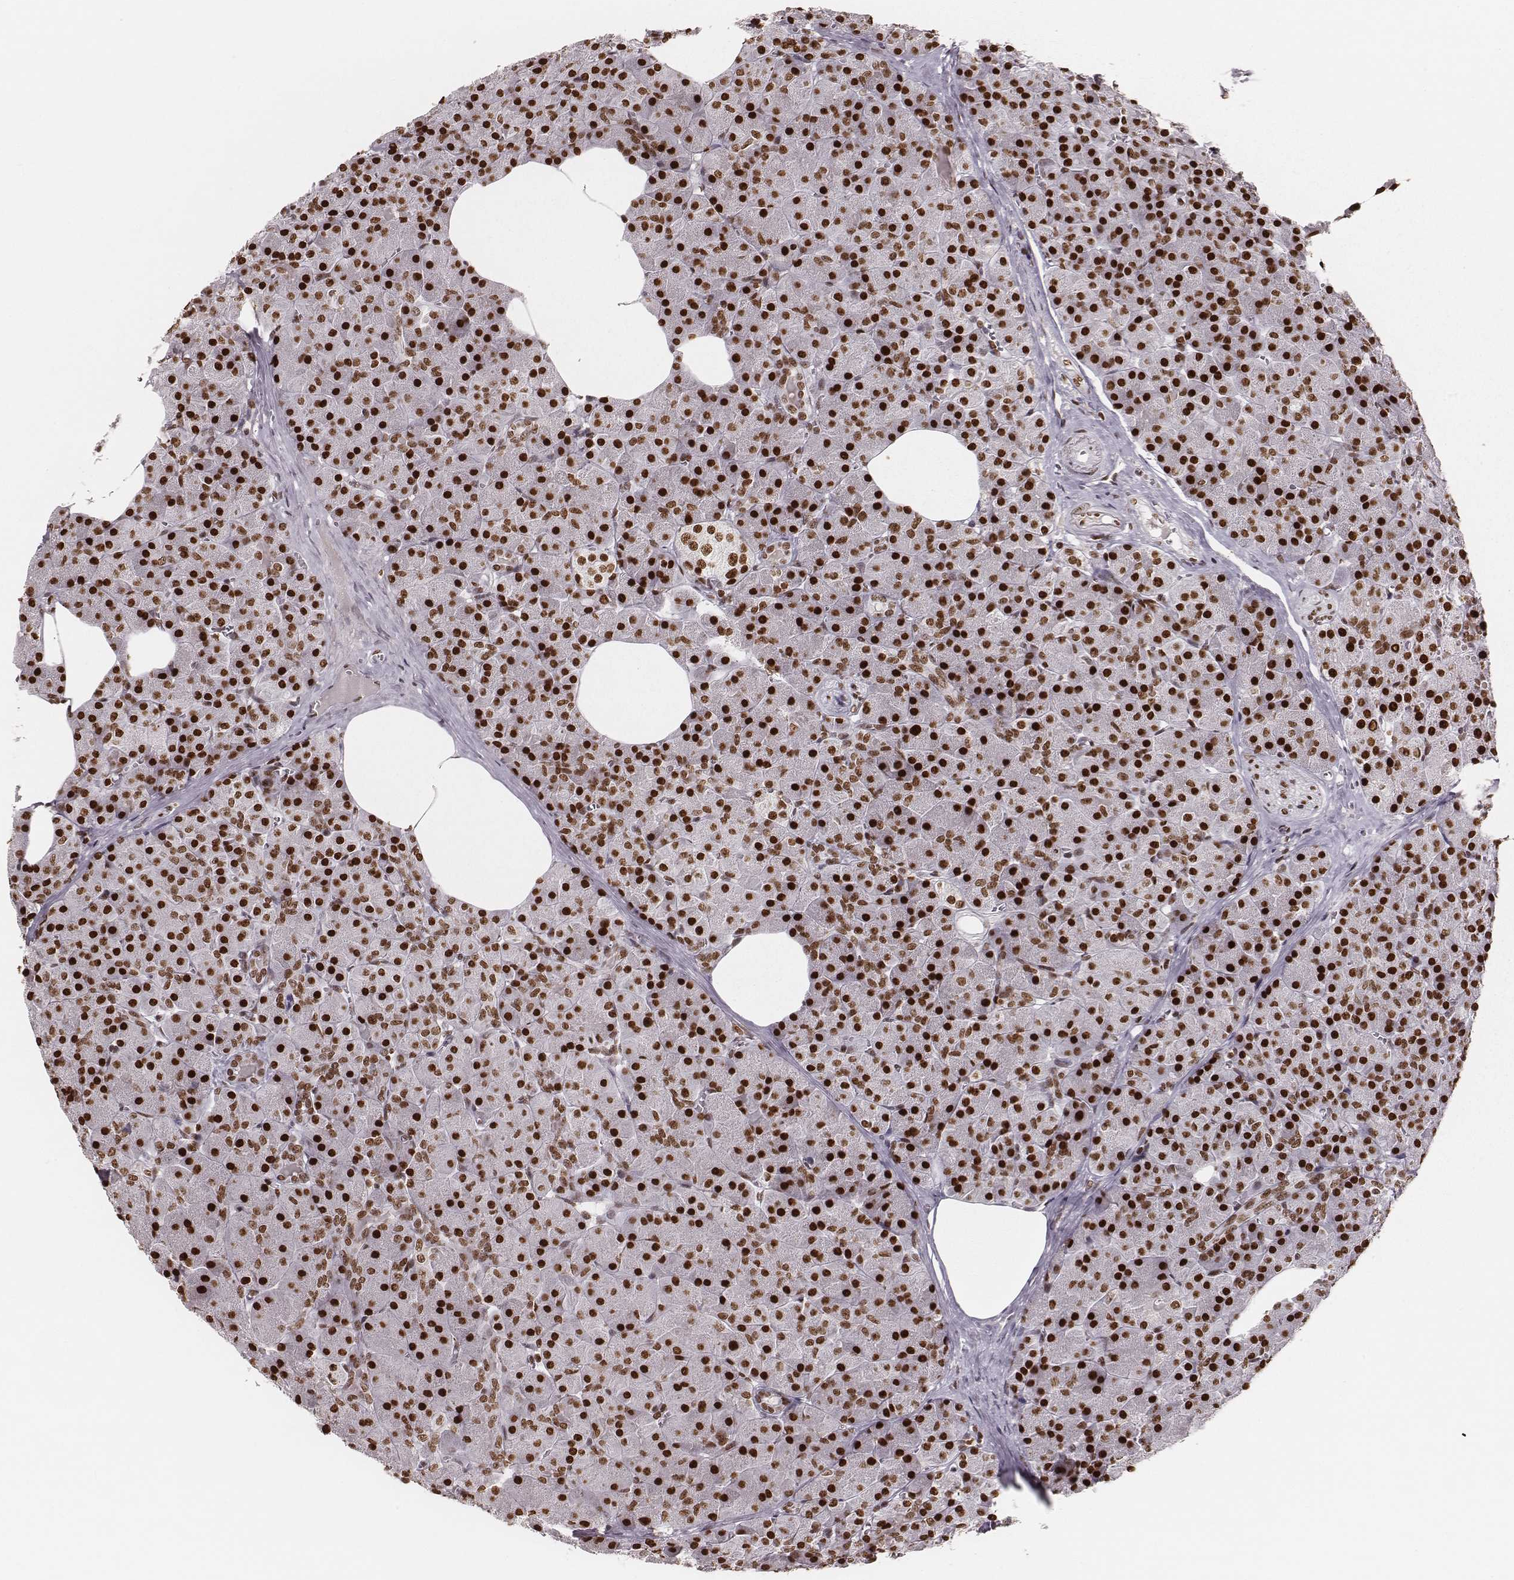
{"staining": {"intensity": "strong", "quantity": ">75%", "location": "nuclear"}, "tissue": "pancreas", "cell_type": "Exocrine glandular cells", "image_type": "normal", "snomed": [{"axis": "morphology", "description": "Normal tissue, NOS"}, {"axis": "topography", "description": "Pancreas"}], "caption": "Protein staining shows strong nuclear positivity in approximately >75% of exocrine glandular cells in normal pancreas.", "gene": "PARP1", "patient": {"sex": "female", "age": 45}}